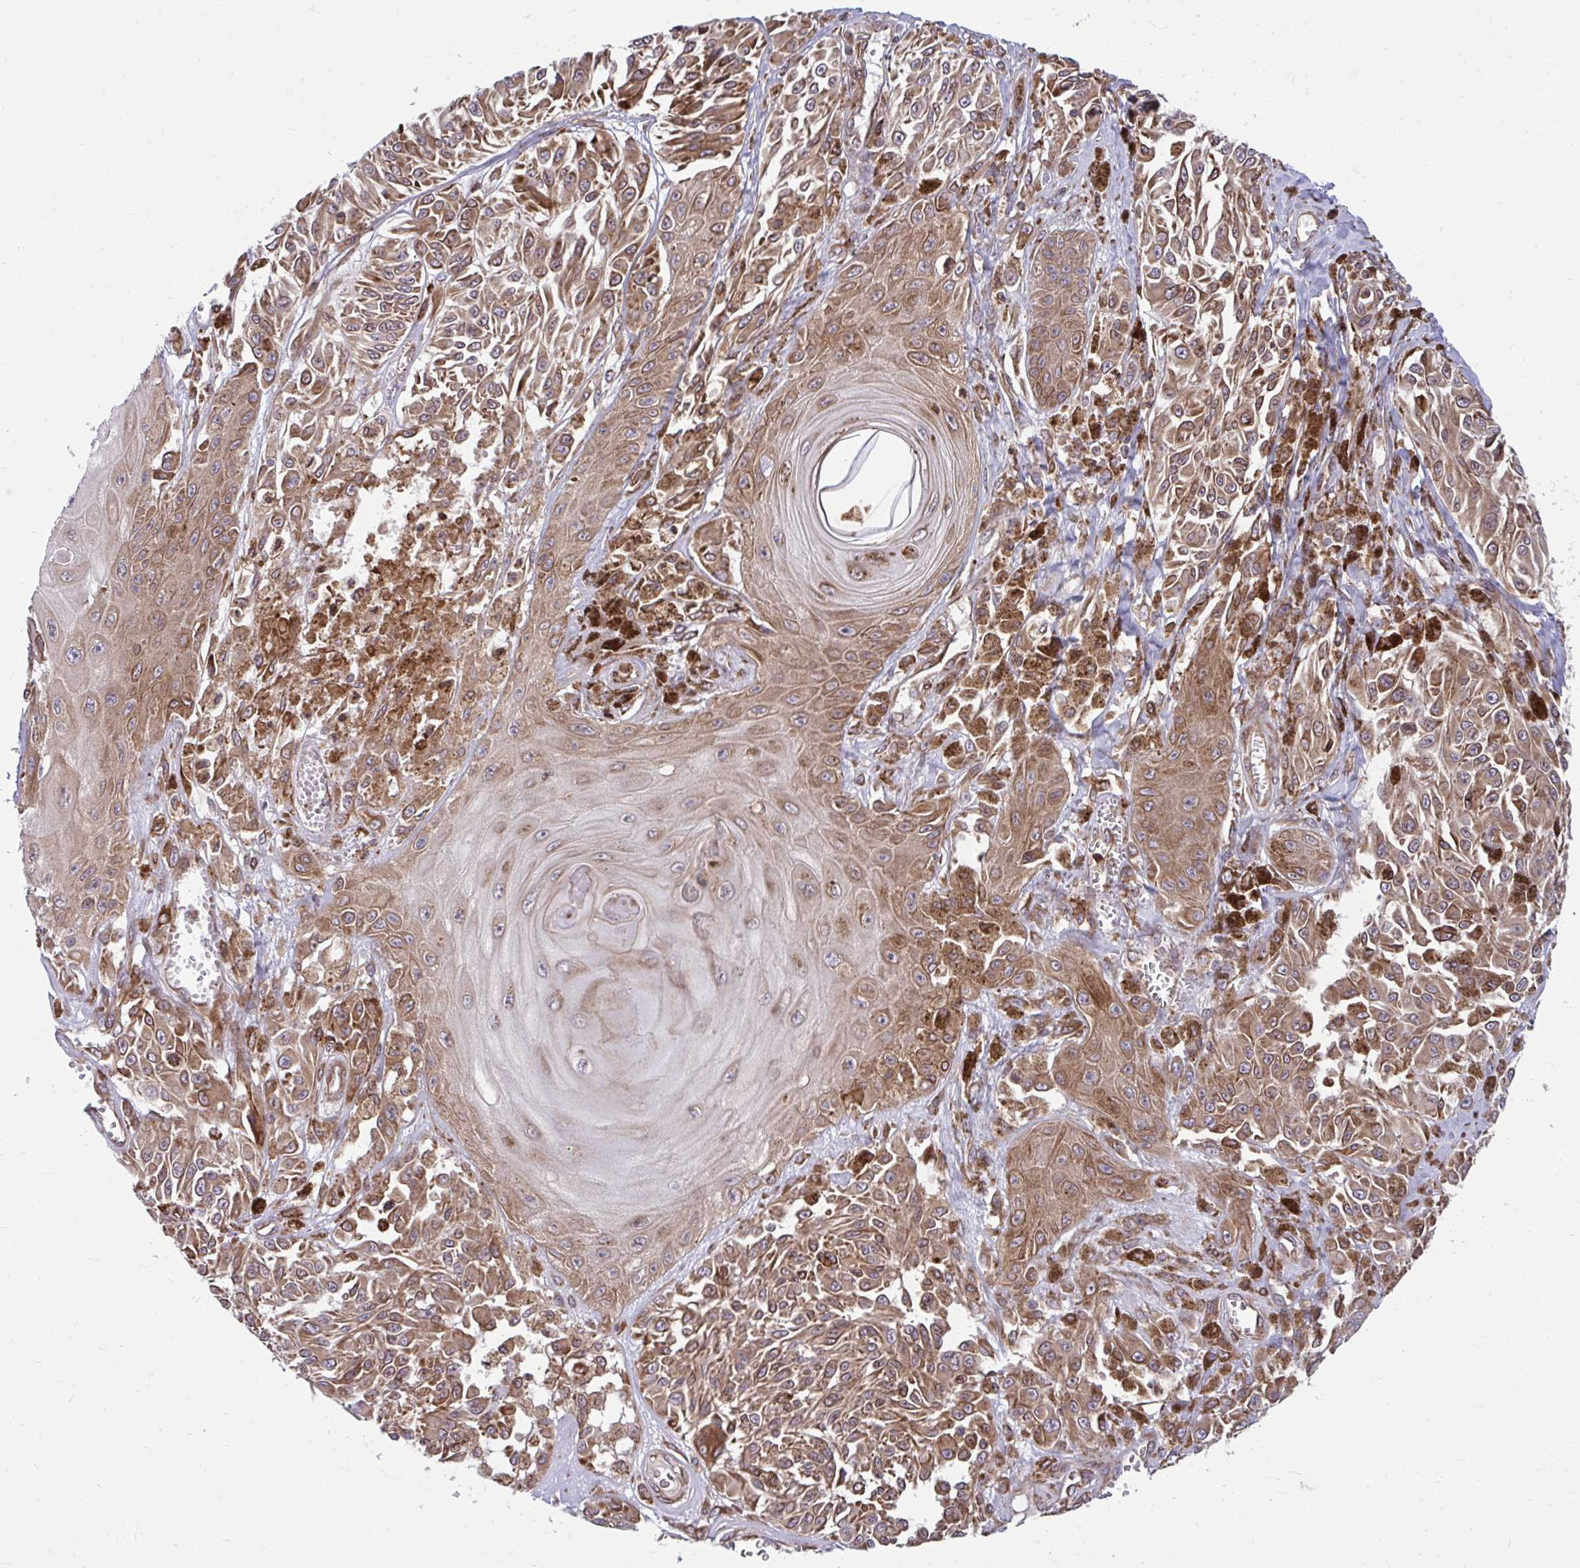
{"staining": {"intensity": "moderate", "quantity": ">75%", "location": "cytoplasmic/membranous"}, "tissue": "melanoma", "cell_type": "Tumor cells", "image_type": "cancer", "snomed": [{"axis": "morphology", "description": "Malignant melanoma, NOS"}, {"axis": "topography", "description": "Skin"}], "caption": "Immunohistochemical staining of human malignant melanoma displays moderate cytoplasmic/membranous protein positivity in about >75% of tumor cells.", "gene": "STIM2", "patient": {"sex": "male", "age": 94}}